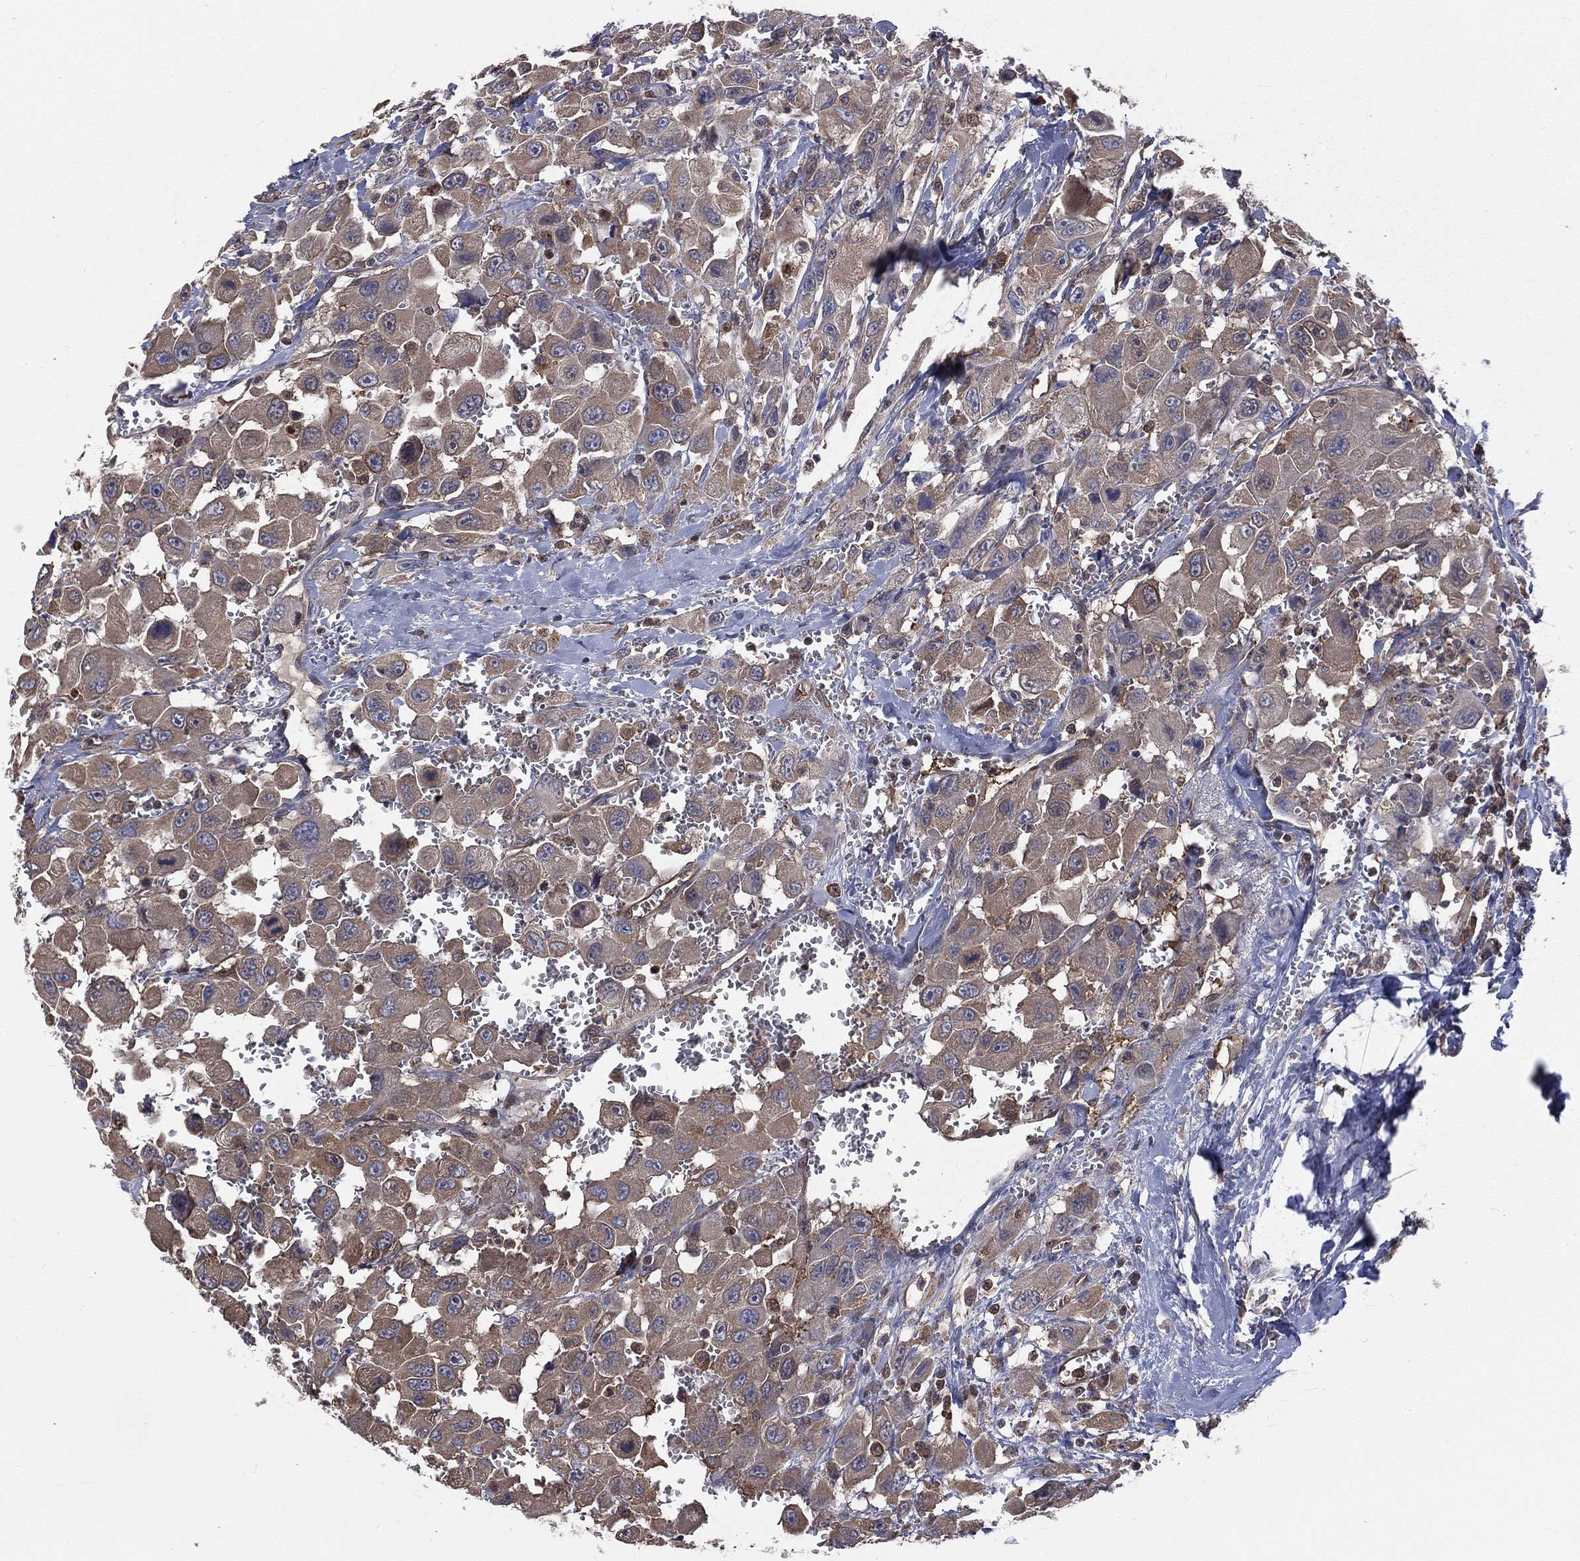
{"staining": {"intensity": "negative", "quantity": "none", "location": "none"}, "tissue": "head and neck cancer", "cell_type": "Tumor cells", "image_type": "cancer", "snomed": [{"axis": "morphology", "description": "Squamous cell carcinoma, NOS"}, {"axis": "morphology", "description": "Squamous cell carcinoma, metastatic, NOS"}, {"axis": "topography", "description": "Oral tissue"}, {"axis": "topography", "description": "Head-Neck"}], "caption": "Head and neck cancer (squamous cell carcinoma) stained for a protein using immunohistochemistry (IHC) displays no staining tumor cells.", "gene": "TBC1D2", "patient": {"sex": "female", "age": 85}}